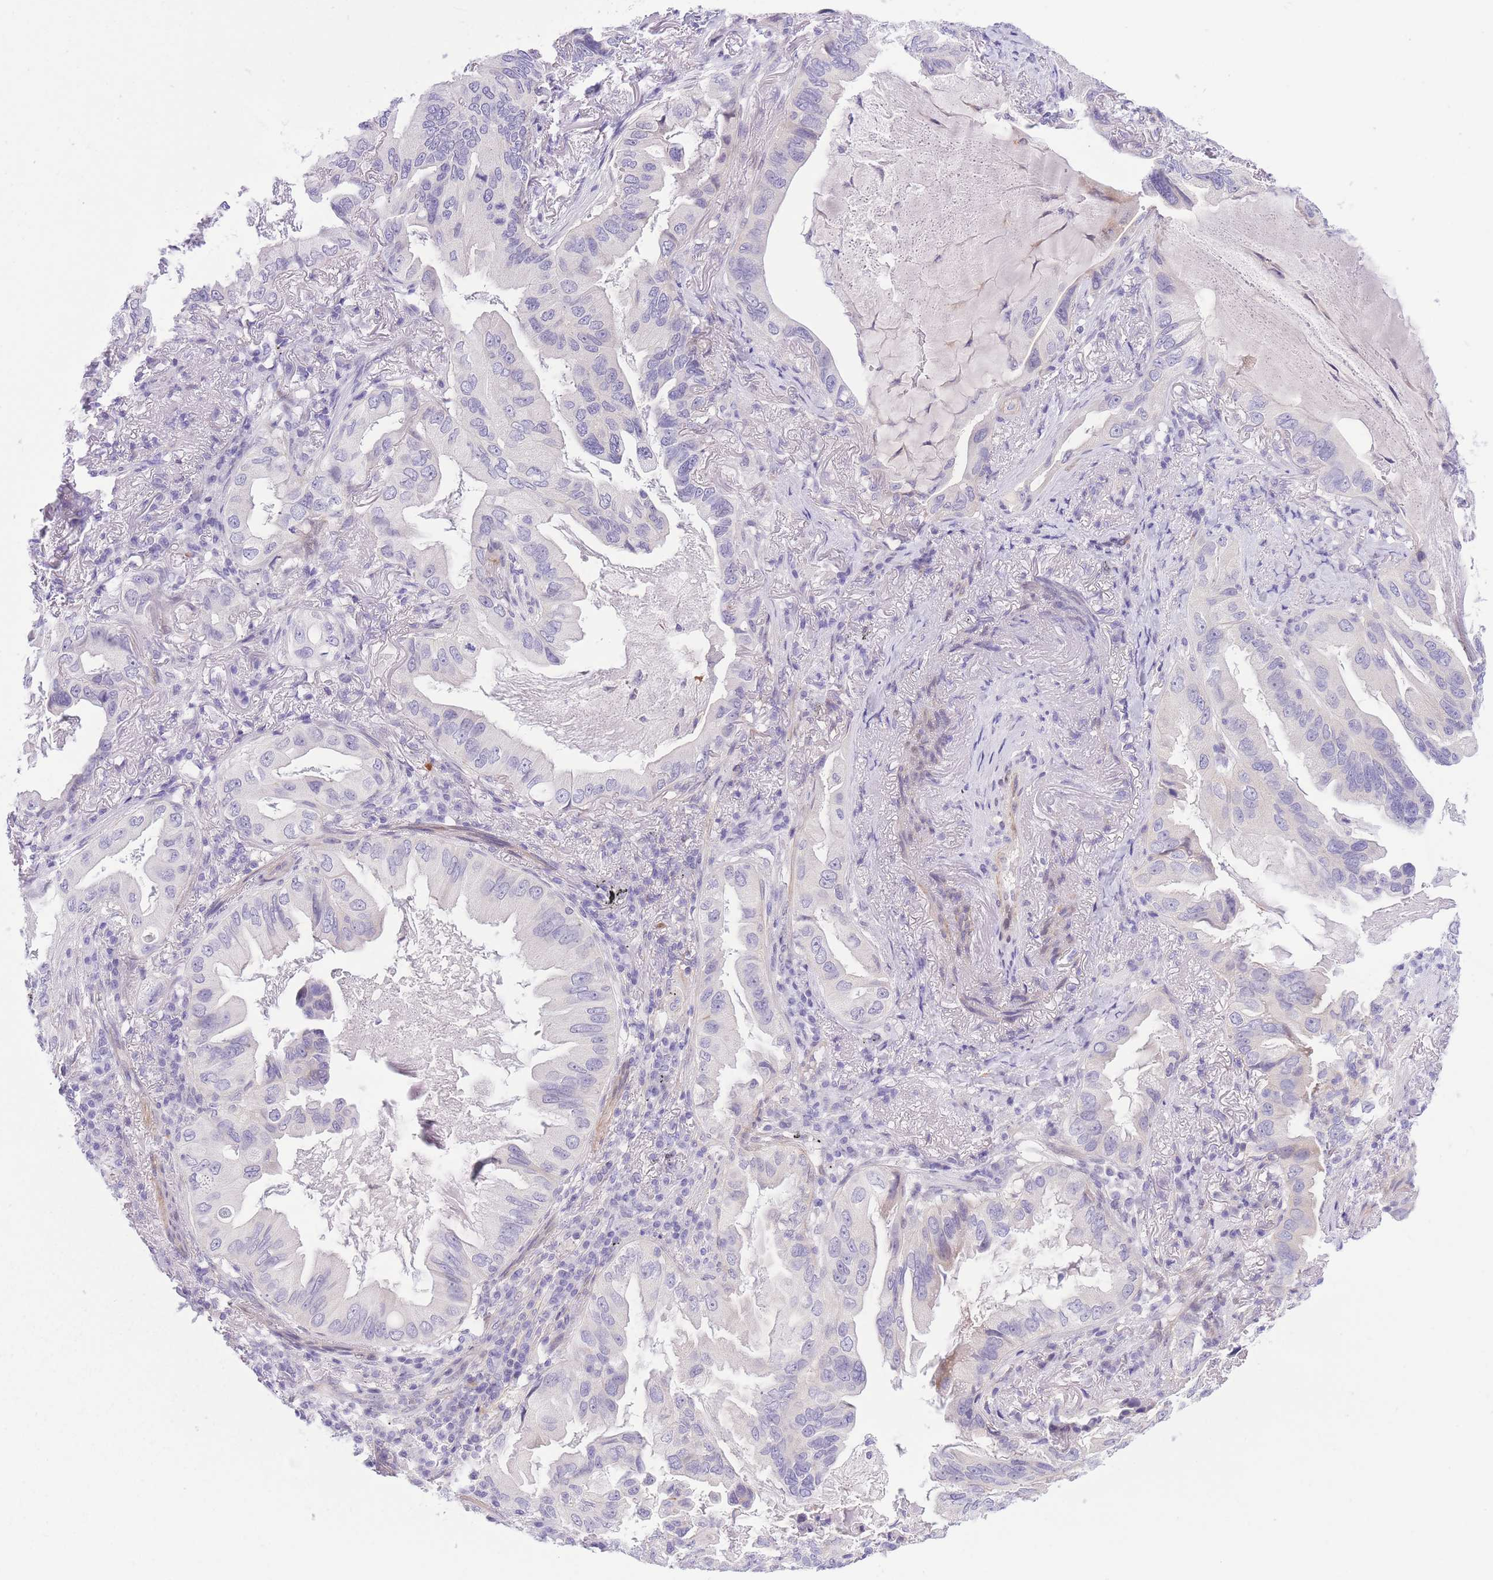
{"staining": {"intensity": "negative", "quantity": "none", "location": "none"}, "tissue": "lung cancer", "cell_type": "Tumor cells", "image_type": "cancer", "snomed": [{"axis": "morphology", "description": "Adenocarcinoma, NOS"}, {"axis": "topography", "description": "Lung"}], "caption": "IHC of lung adenocarcinoma exhibits no positivity in tumor cells.", "gene": "C9orf152", "patient": {"sex": "female", "age": 69}}